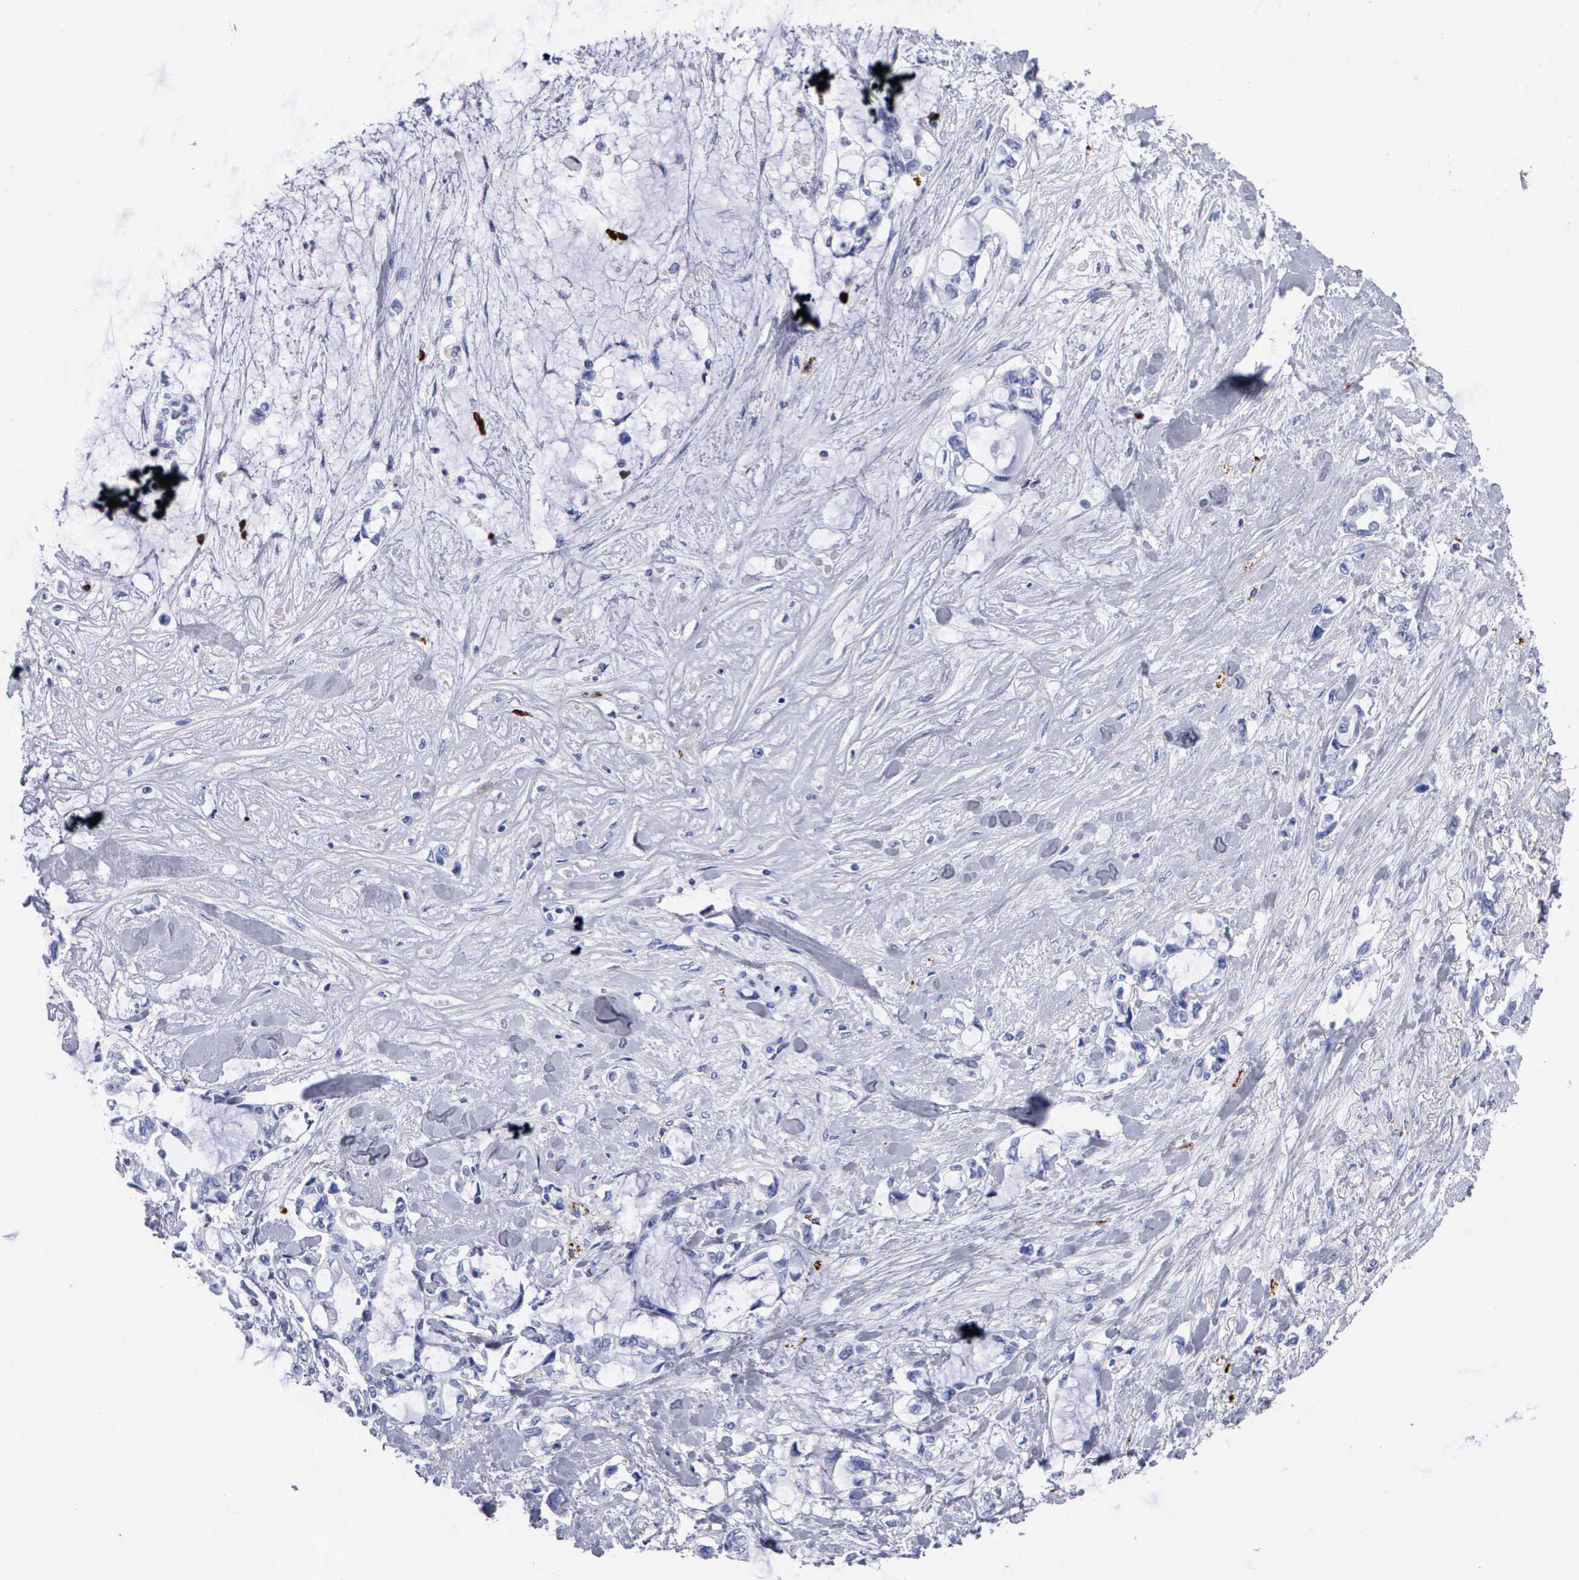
{"staining": {"intensity": "negative", "quantity": "none", "location": "none"}, "tissue": "pancreatic cancer", "cell_type": "Tumor cells", "image_type": "cancer", "snomed": [{"axis": "morphology", "description": "Adenocarcinoma, NOS"}, {"axis": "topography", "description": "Pancreas"}], "caption": "Image shows no protein positivity in tumor cells of pancreatic adenocarcinoma tissue.", "gene": "CTSG", "patient": {"sex": "female", "age": 70}}